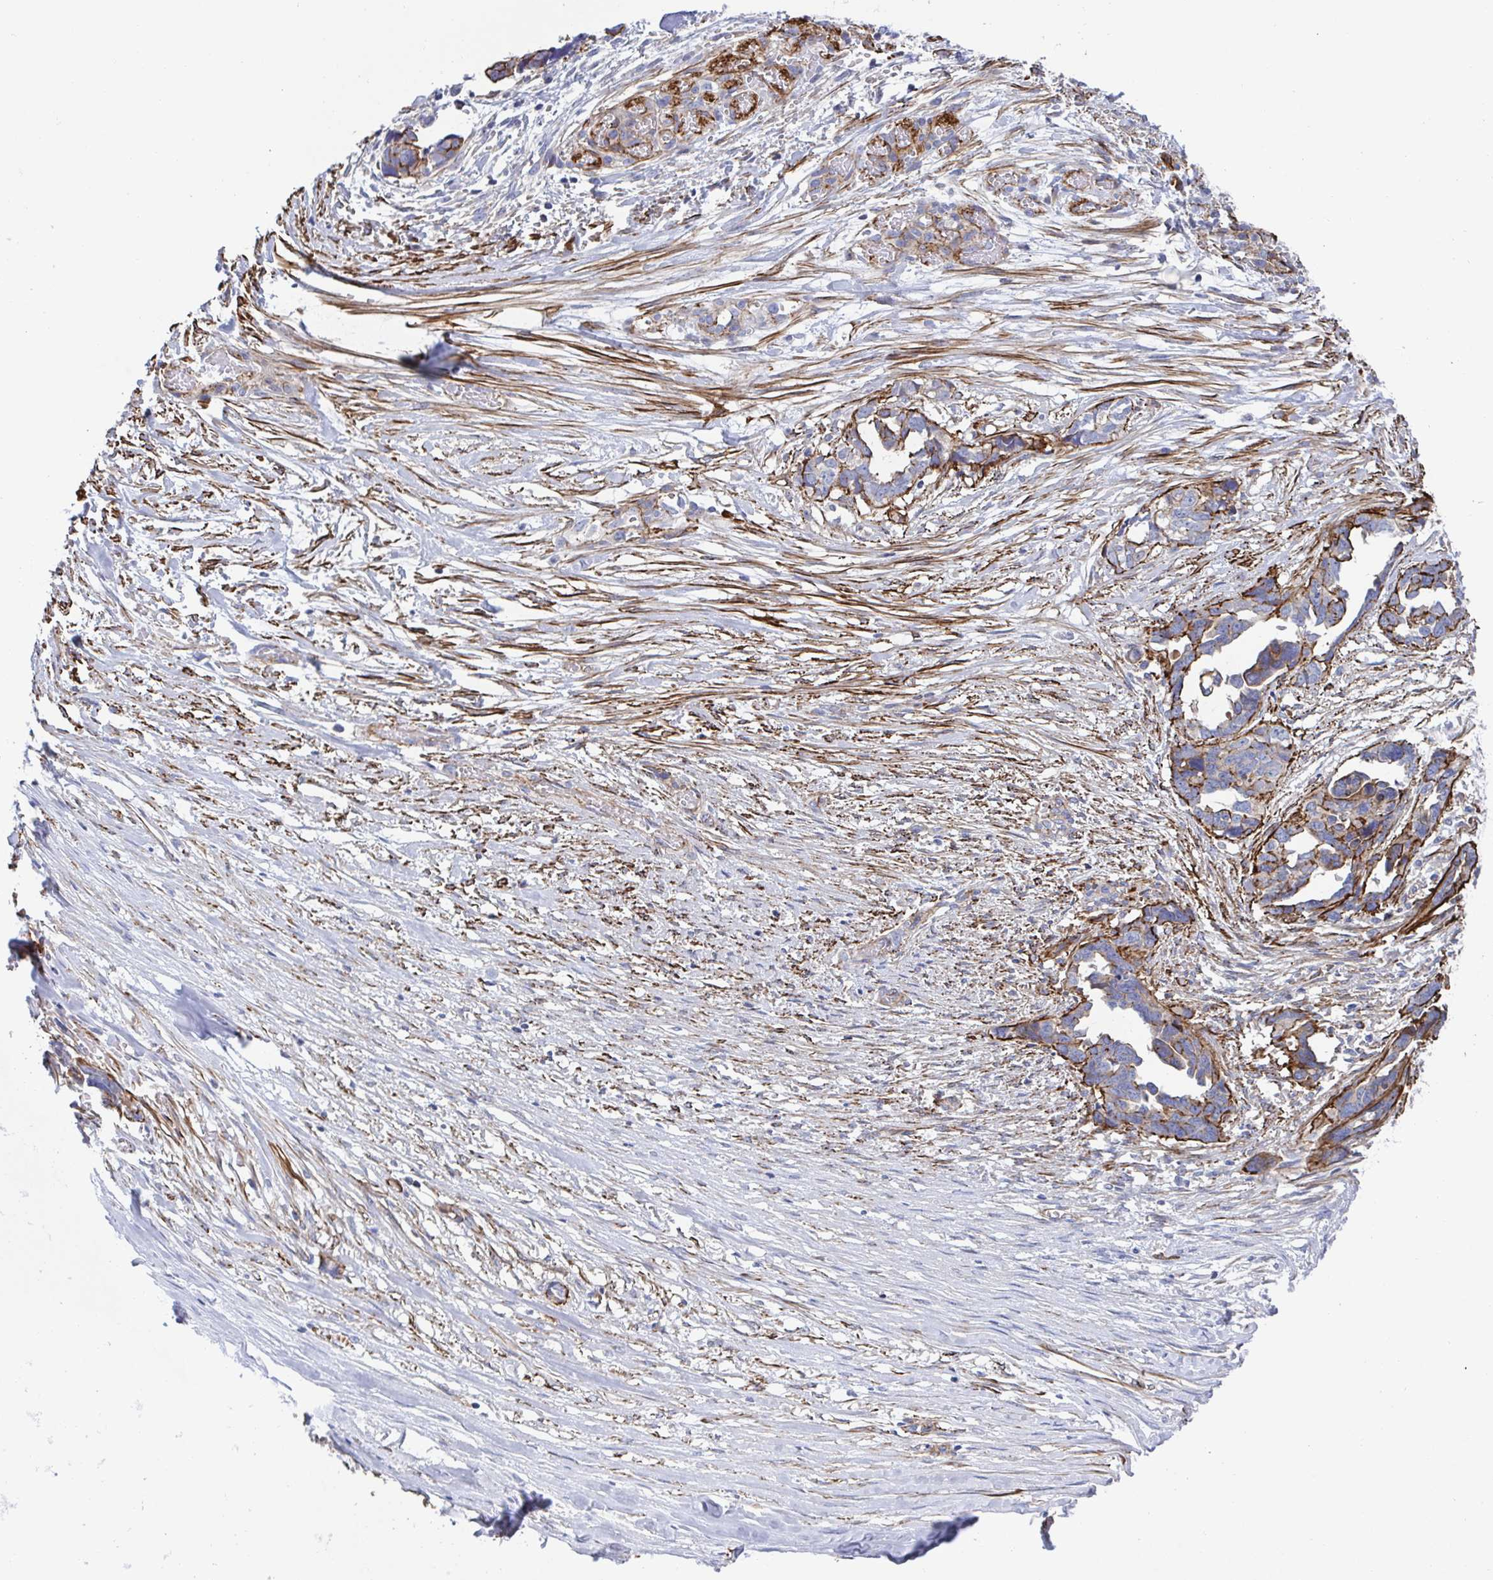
{"staining": {"intensity": "moderate", "quantity": "25%-75%", "location": "cytoplasmic/membranous"}, "tissue": "ovarian cancer", "cell_type": "Tumor cells", "image_type": "cancer", "snomed": [{"axis": "morphology", "description": "Cystadenocarcinoma, serous, NOS"}, {"axis": "topography", "description": "Ovary"}], "caption": "An IHC micrograph of tumor tissue is shown. Protein staining in brown labels moderate cytoplasmic/membranous positivity in serous cystadenocarcinoma (ovarian) within tumor cells. (Brightfield microscopy of DAB IHC at high magnification).", "gene": "KLC3", "patient": {"sex": "female", "age": 69}}